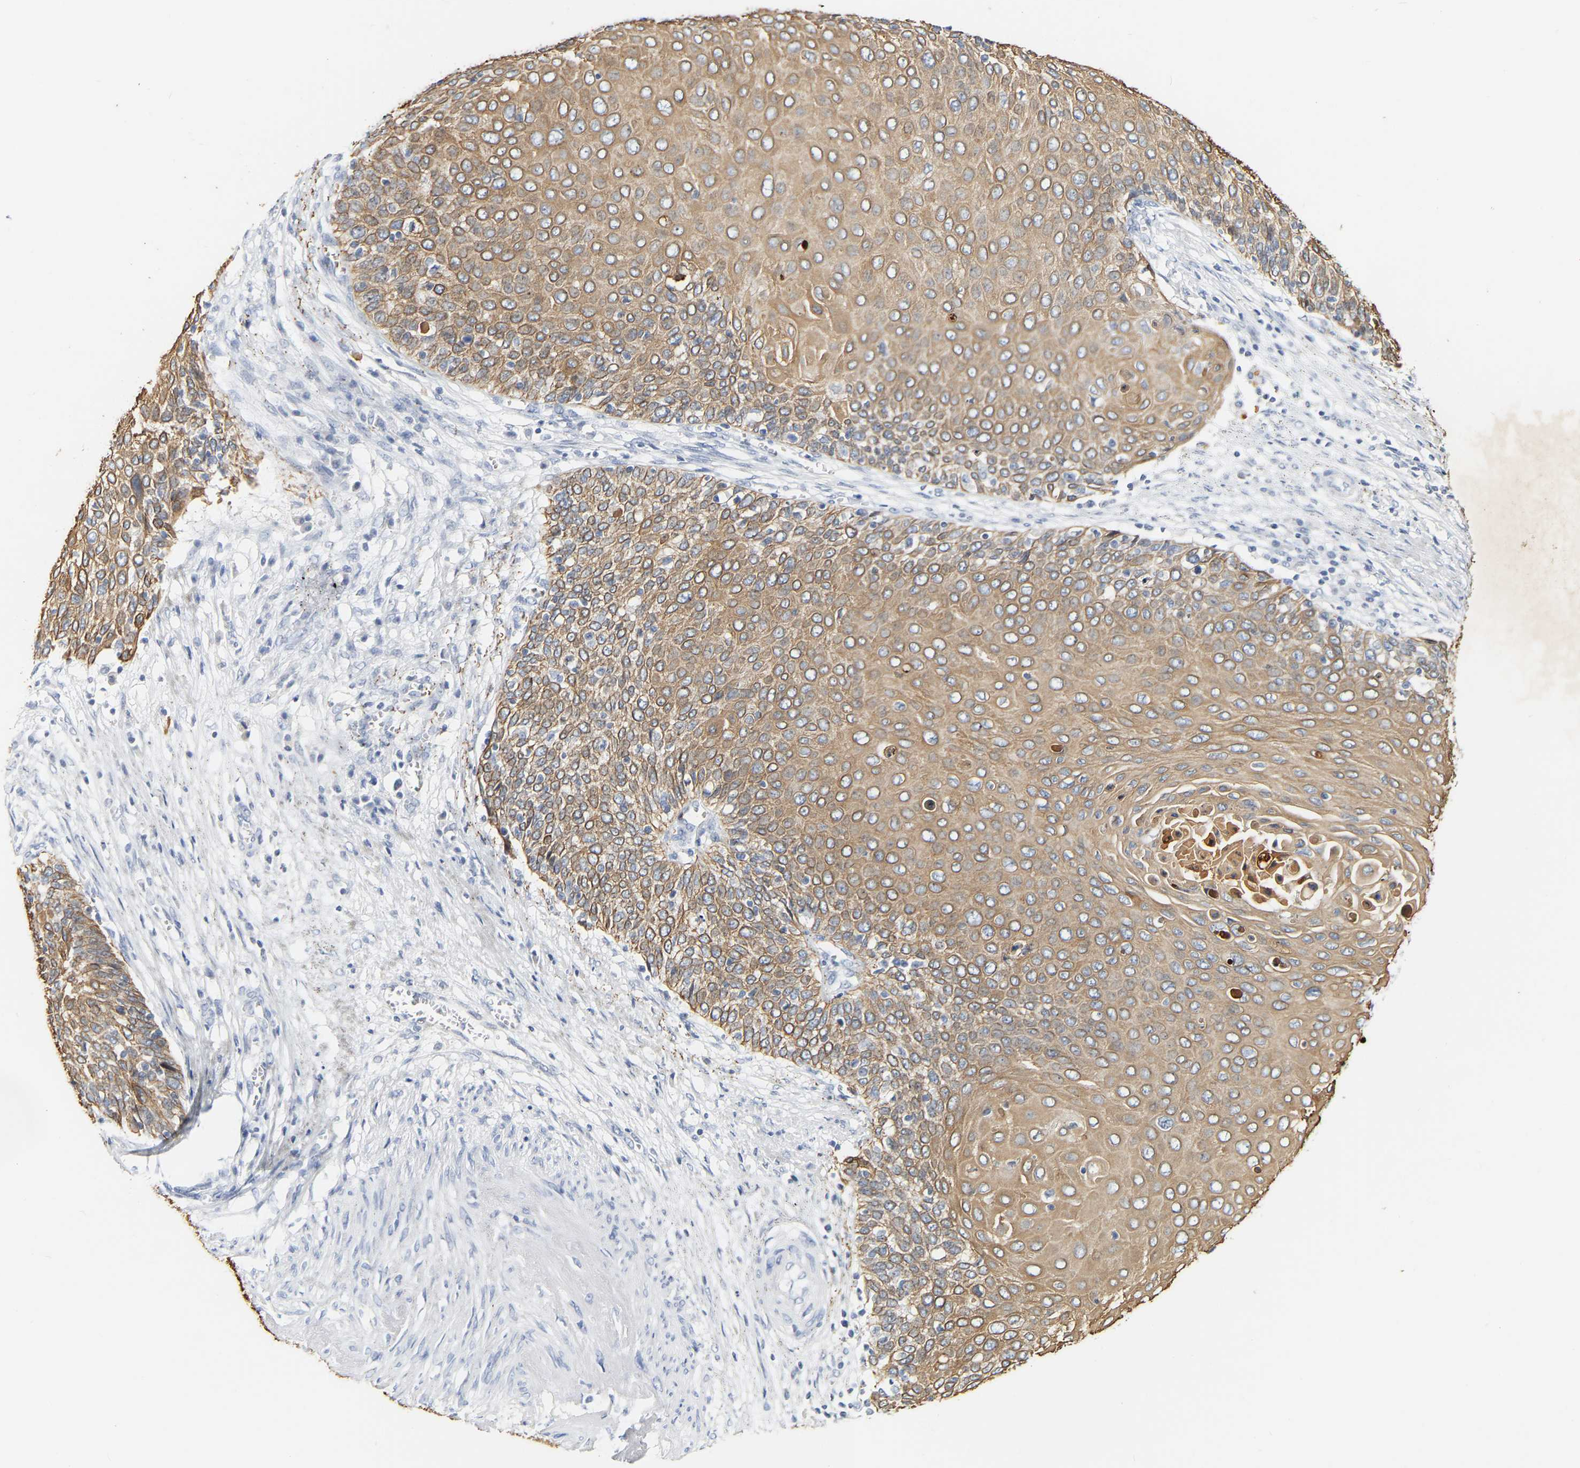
{"staining": {"intensity": "moderate", "quantity": ">75%", "location": "cytoplasmic/membranous"}, "tissue": "cervical cancer", "cell_type": "Tumor cells", "image_type": "cancer", "snomed": [{"axis": "morphology", "description": "Squamous cell carcinoma, NOS"}, {"axis": "topography", "description": "Cervix"}], "caption": "High-power microscopy captured an immunohistochemistry (IHC) histopathology image of cervical cancer (squamous cell carcinoma), revealing moderate cytoplasmic/membranous staining in about >75% of tumor cells.", "gene": "KRT76", "patient": {"sex": "female", "age": 39}}